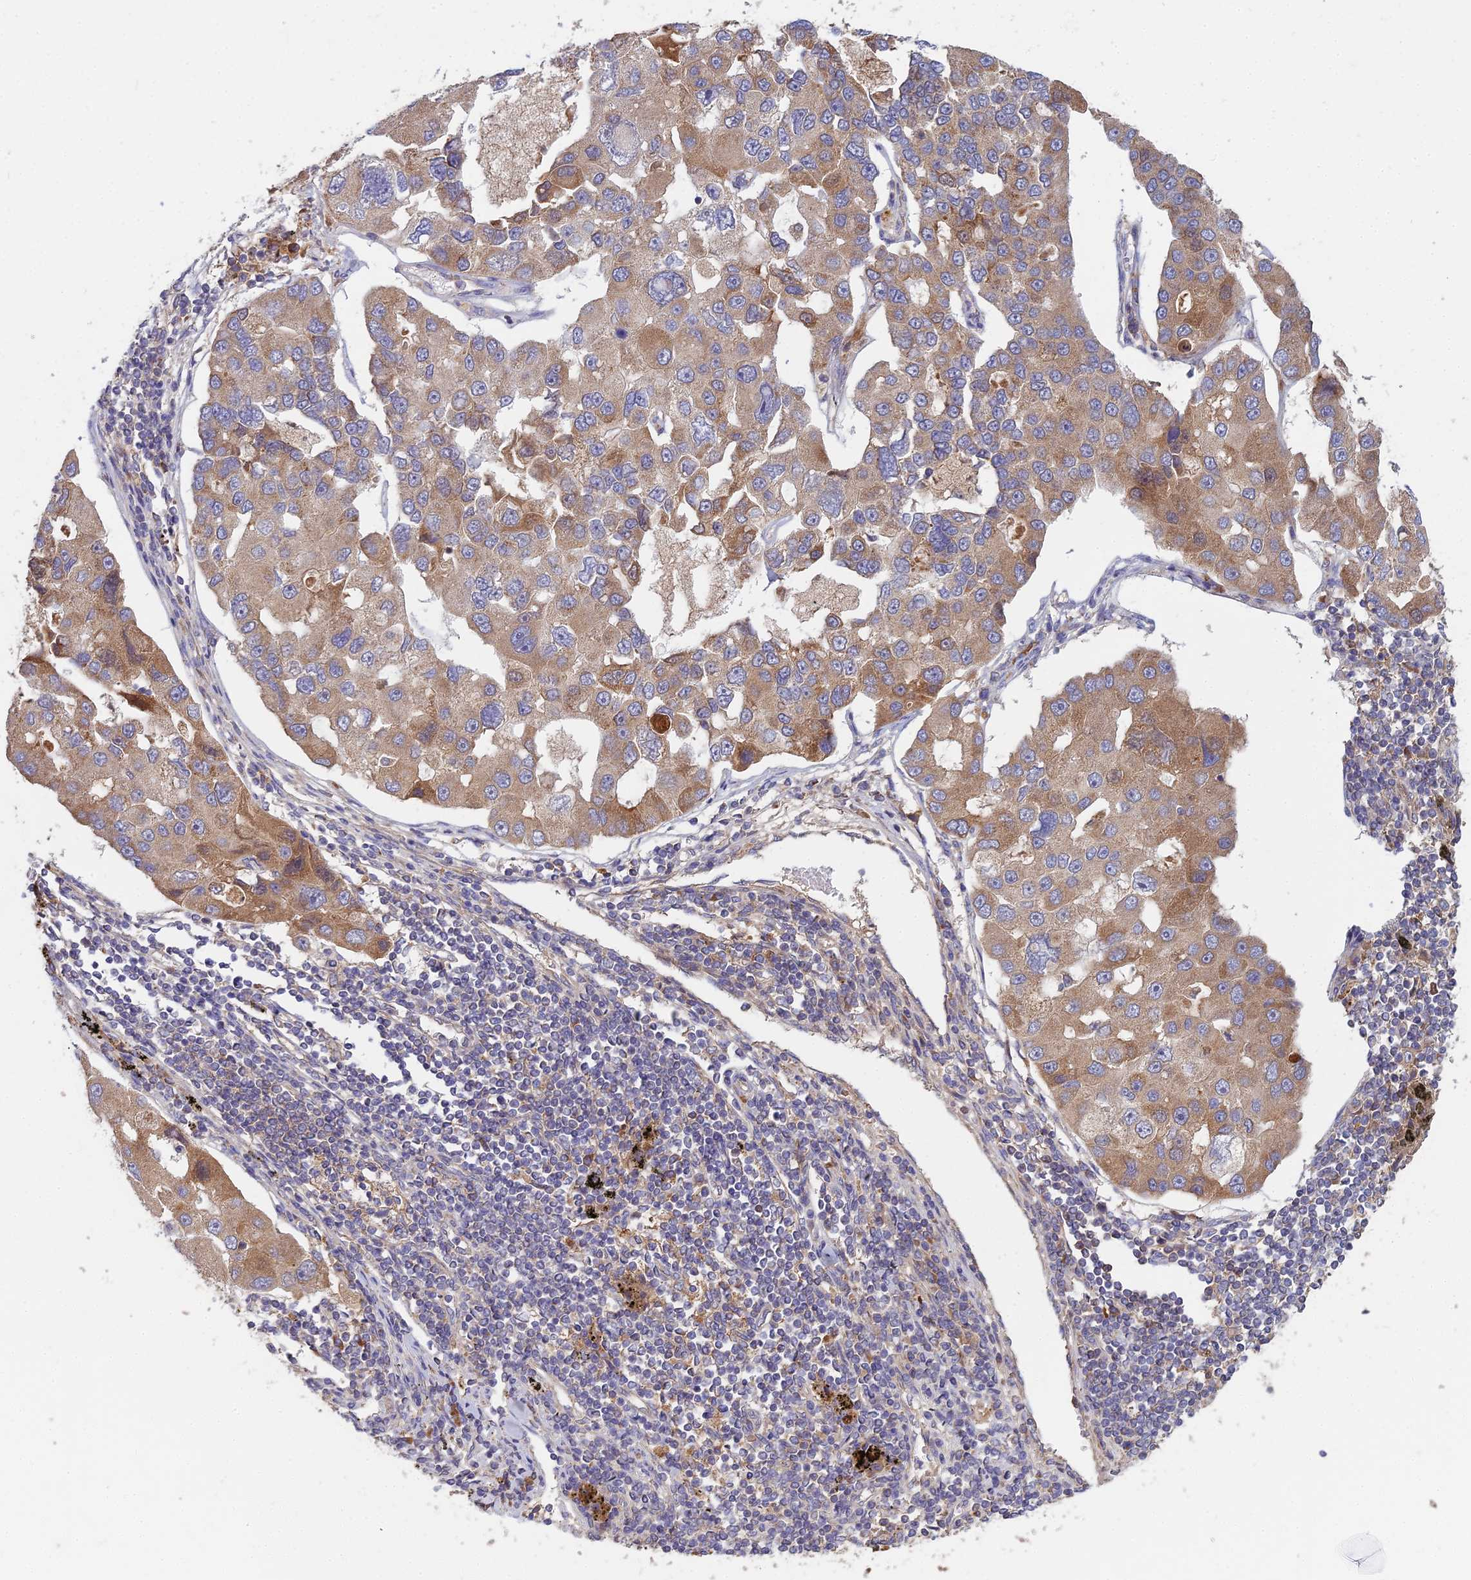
{"staining": {"intensity": "moderate", "quantity": ">75%", "location": "cytoplasmic/membranous"}, "tissue": "lung cancer", "cell_type": "Tumor cells", "image_type": "cancer", "snomed": [{"axis": "morphology", "description": "Adenocarcinoma, NOS"}, {"axis": "topography", "description": "Lung"}], "caption": "Human lung cancer (adenocarcinoma) stained with a protein marker demonstrates moderate staining in tumor cells.", "gene": "CCDC167", "patient": {"sex": "female", "age": 54}}